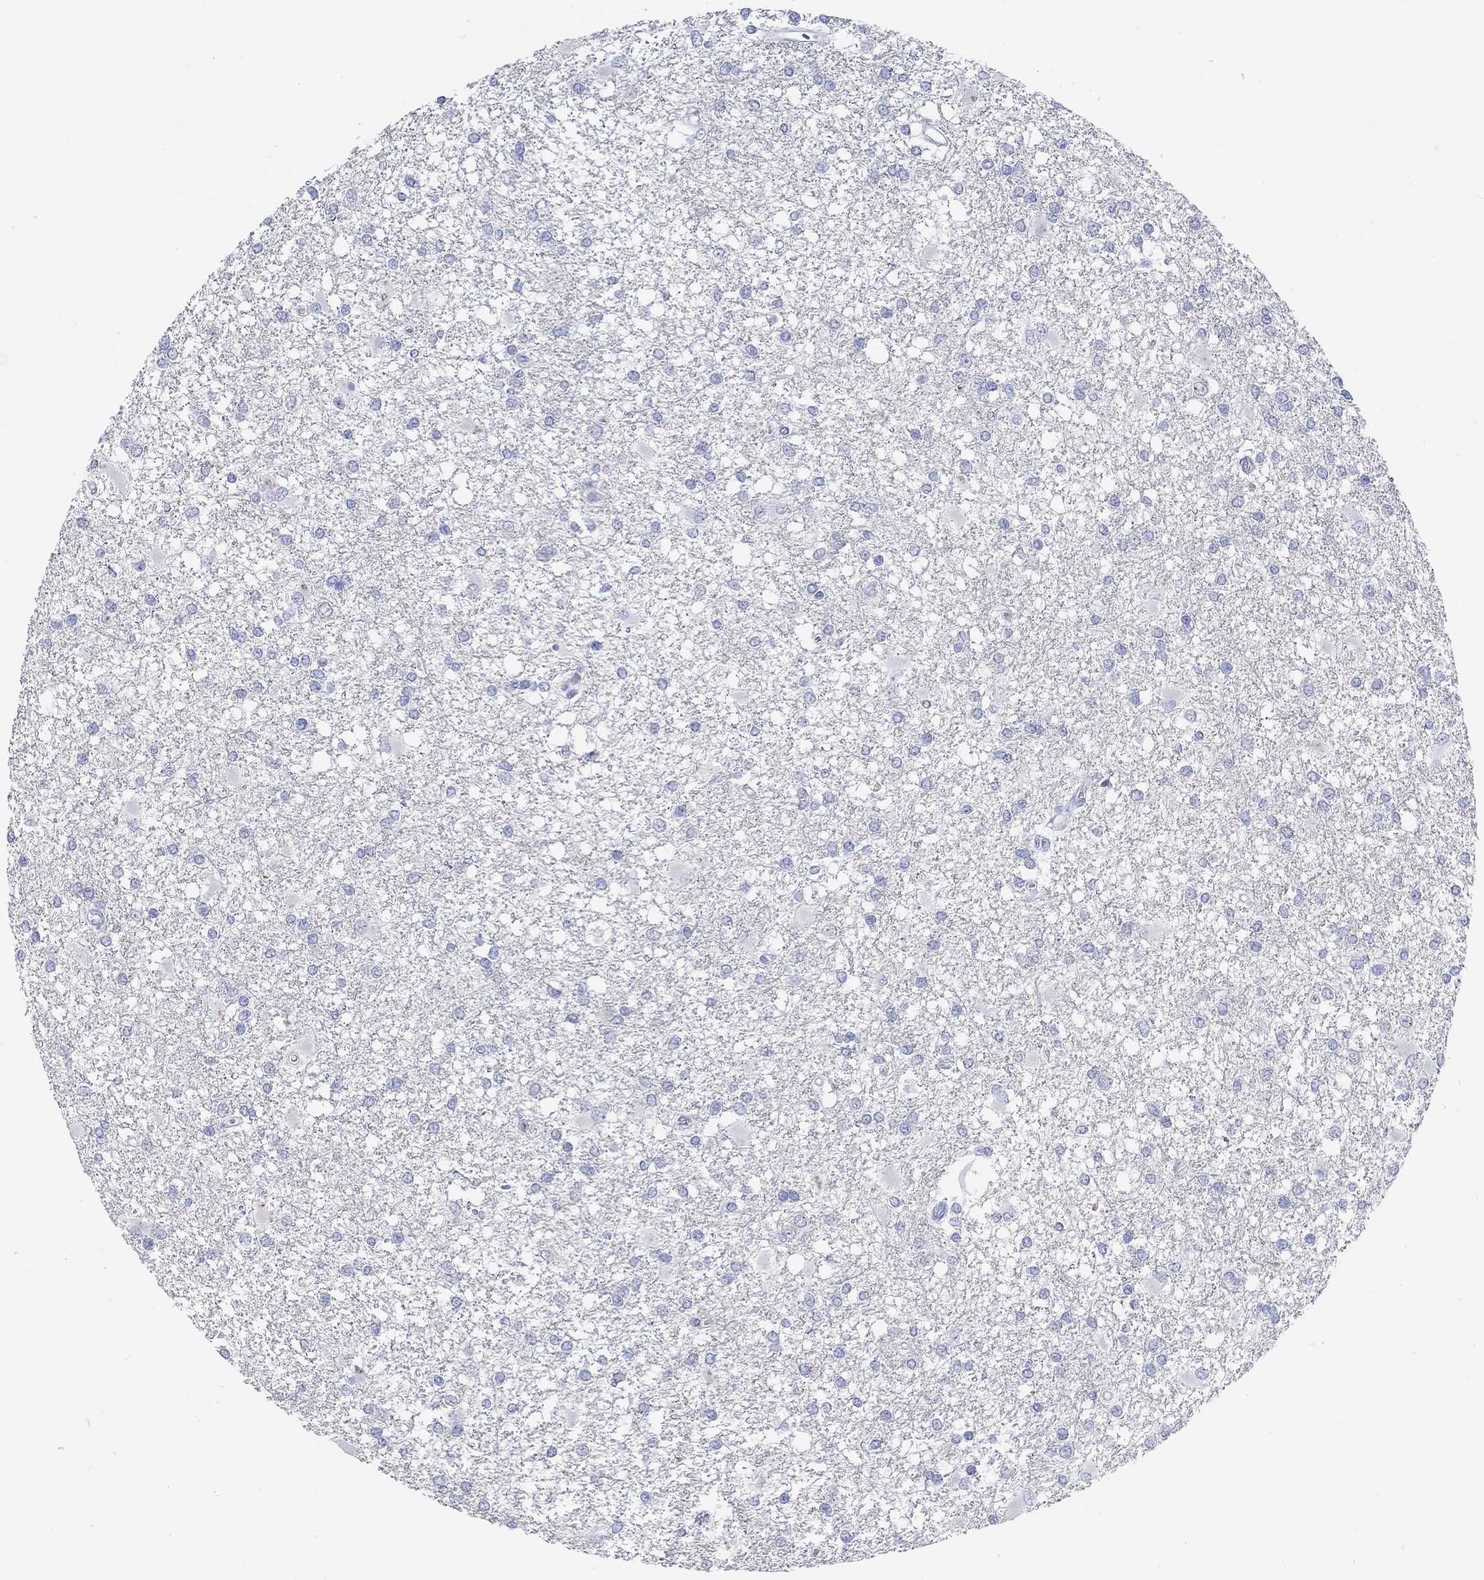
{"staining": {"intensity": "negative", "quantity": "none", "location": "none"}, "tissue": "glioma", "cell_type": "Tumor cells", "image_type": "cancer", "snomed": [{"axis": "morphology", "description": "Glioma, malignant, High grade"}, {"axis": "topography", "description": "Cerebral cortex"}], "caption": "DAB (3,3'-diaminobenzidine) immunohistochemical staining of glioma shows no significant positivity in tumor cells.", "gene": "GRIA3", "patient": {"sex": "male", "age": 79}}